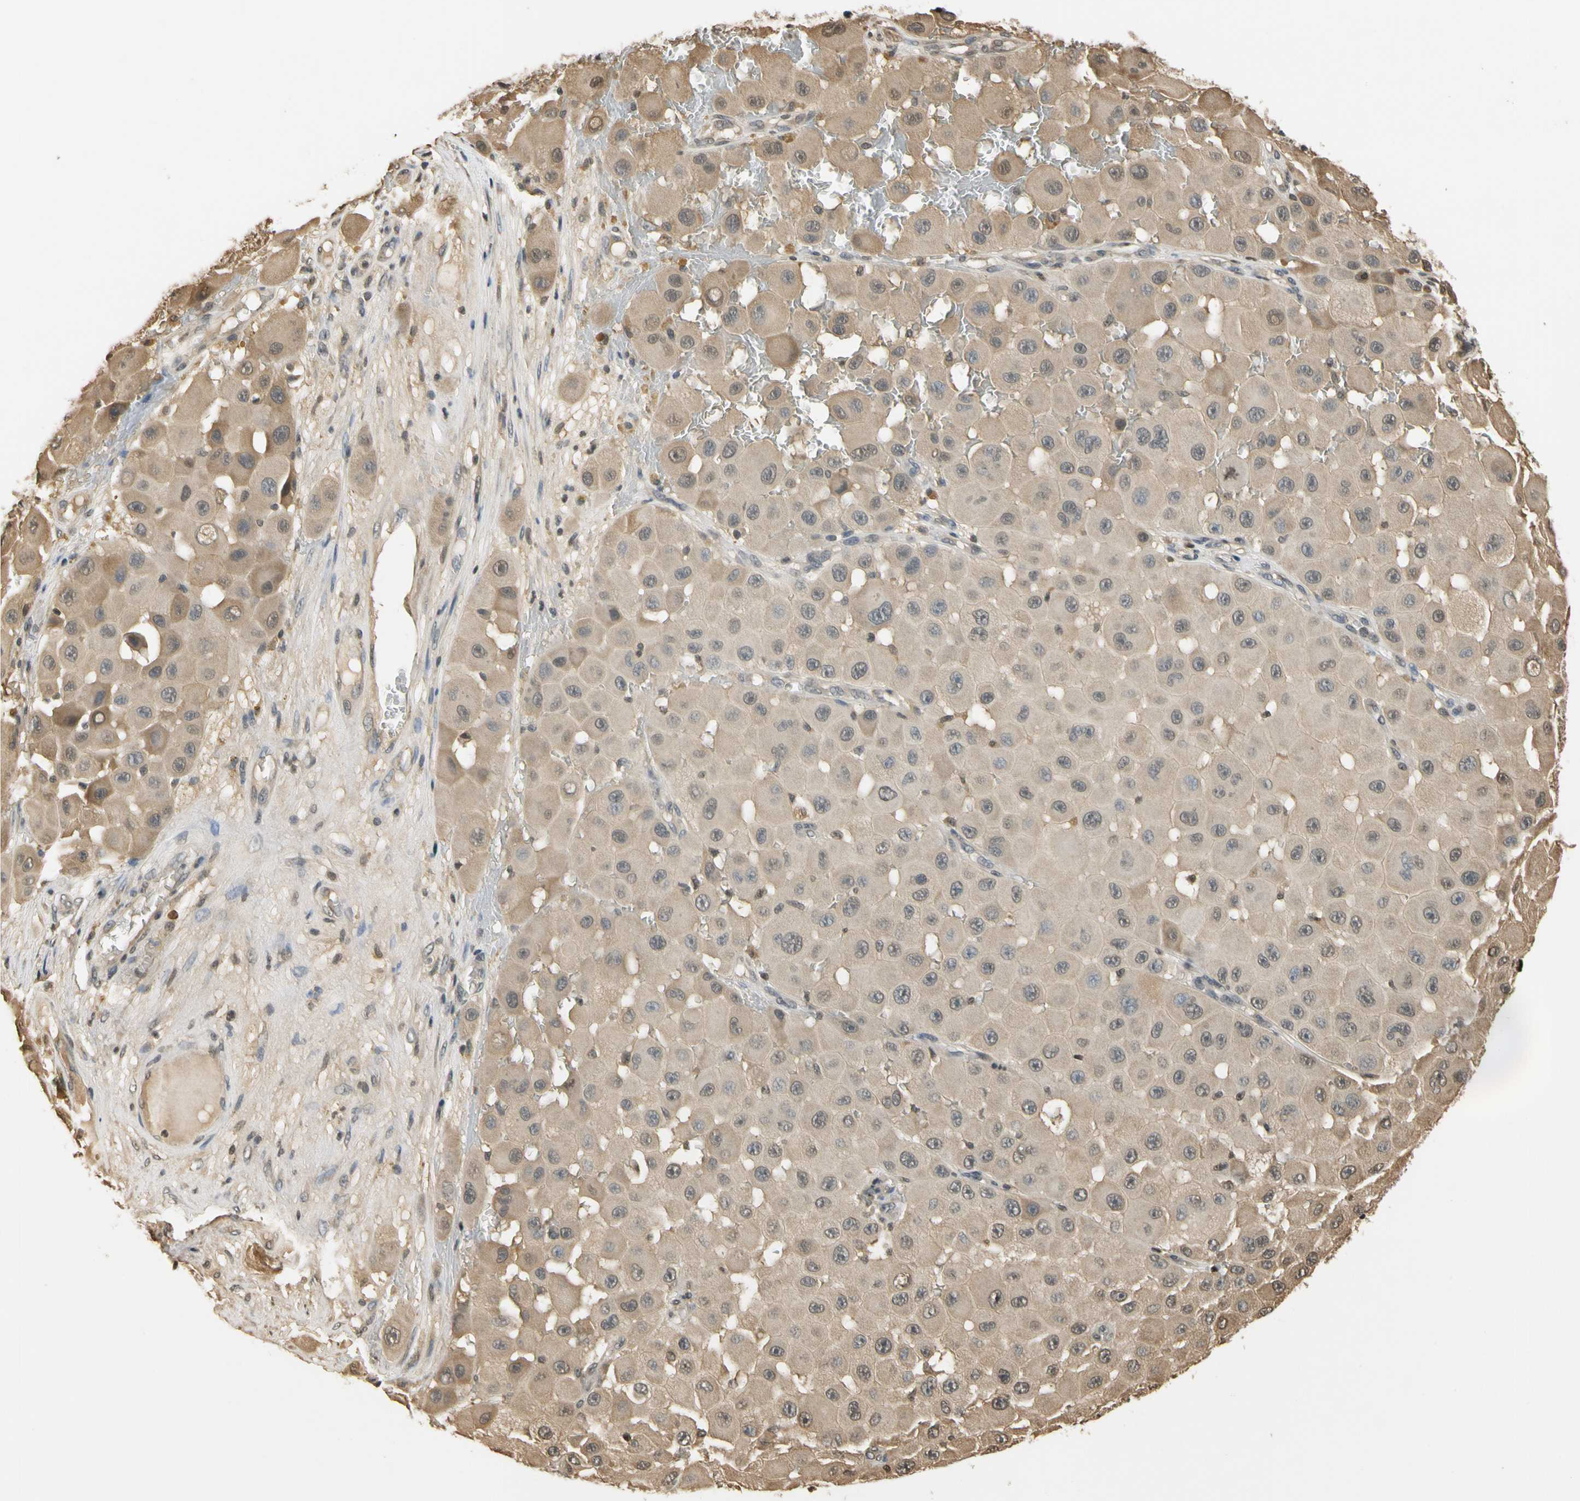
{"staining": {"intensity": "weak", "quantity": ">75%", "location": "cytoplasmic/membranous"}, "tissue": "melanoma", "cell_type": "Tumor cells", "image_type": "cancer", "snomed": [{"axis": "morphology", "description": "Malignant melanoma, NOS"}, {"axis": "topography", "description": "Skin"}], "caption": "The image demonstrates staining of melanoma, revealing weak cytoplasmic/membranous protein staining (brown color) within tumor cells.", "gene": "SOD1", "patient": {"sex": "female", "age": 81}}